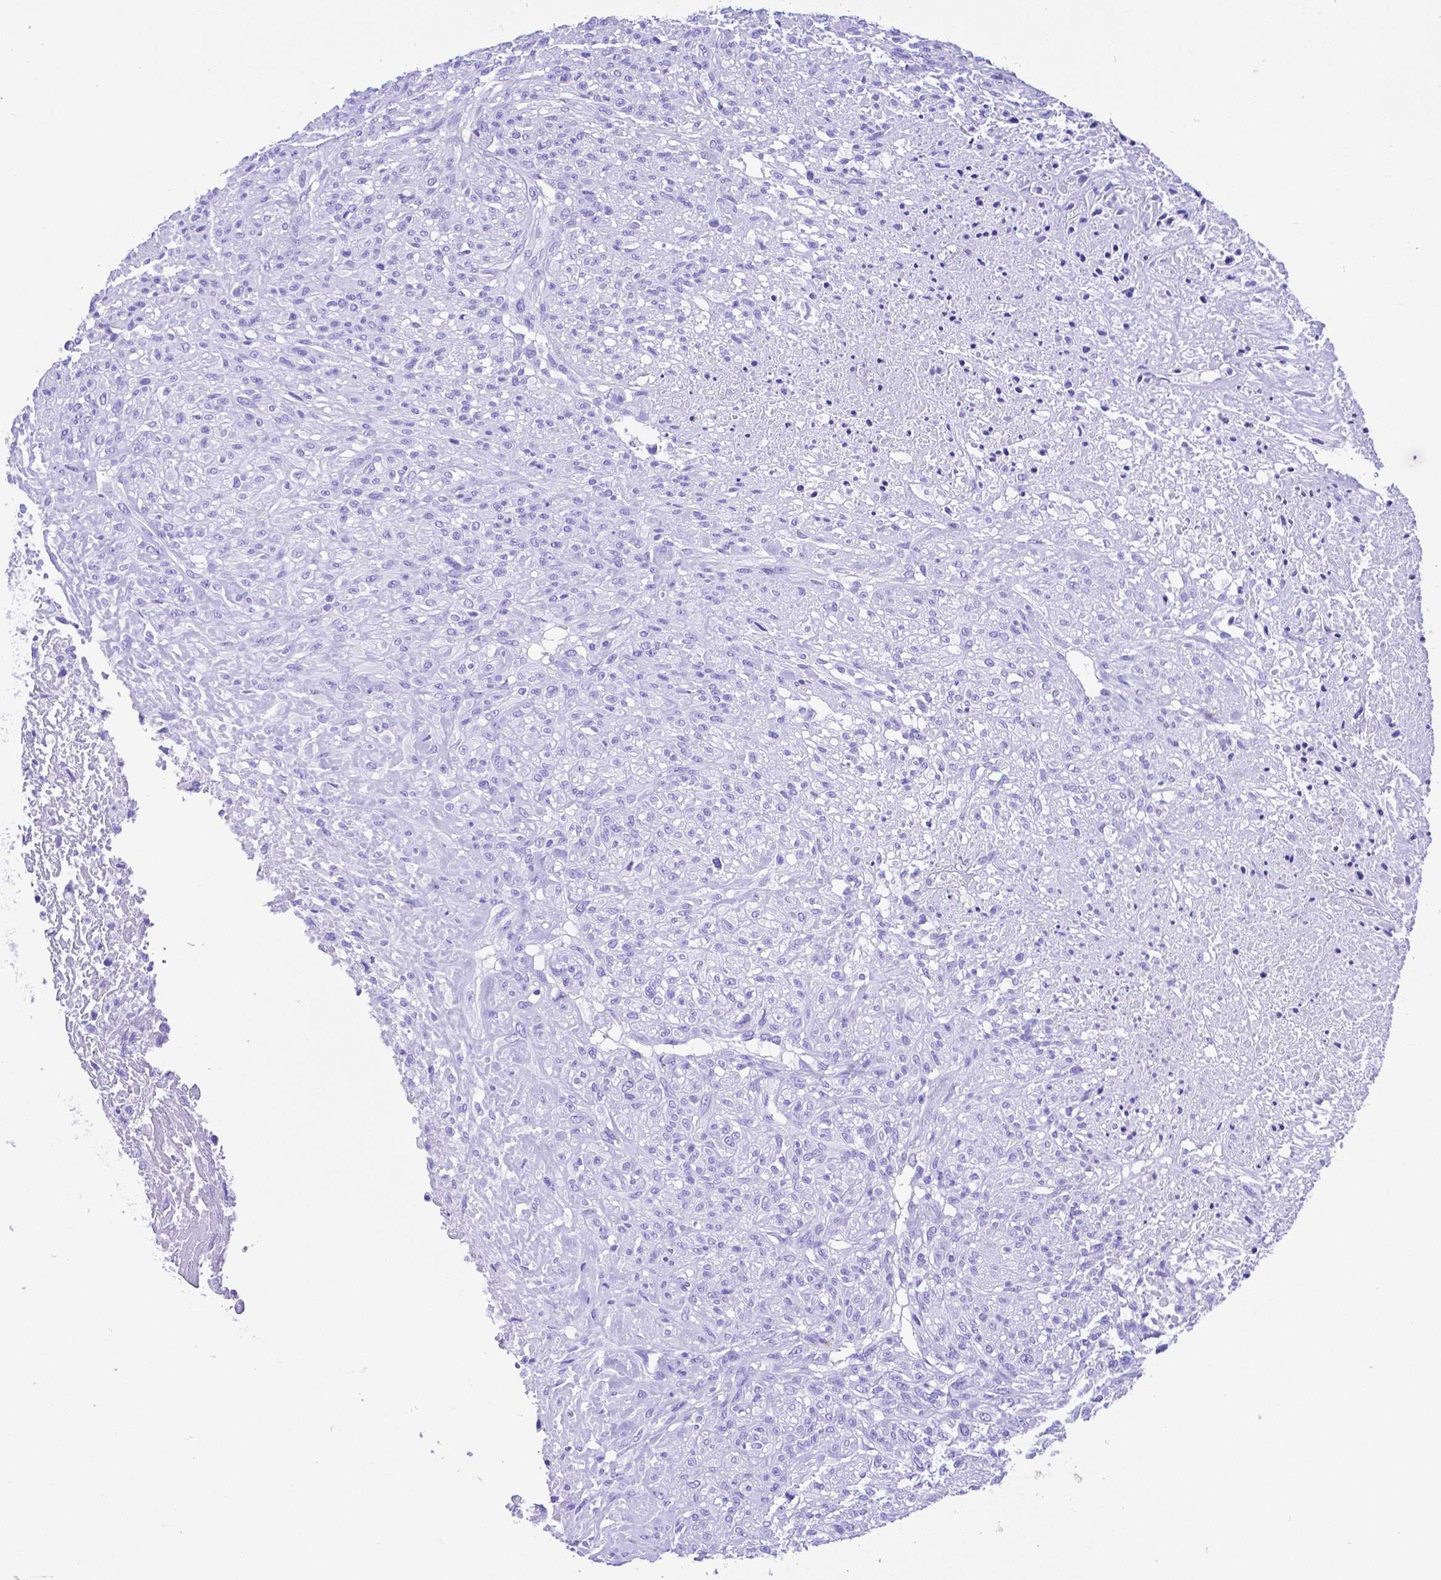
{"staining": {"intensity": "negative", "quantity": "none", "location": "none"}, "tissue": "renal cancer", "cell_type": "Tumor cells", "image_type": "cancer", "snomed": [{"axis": "morphology", "description": "Adenocarcinoma, NOS"}, {"axis": "topography", "description": "Kidney"}], "caption": "This is an immunohistochemistry (IHC) image of human renal adenocarcinoma. There is no staining in tumor cells.", "gene": "SMR3A", "patient": {"sex": "male", "age": 58}}